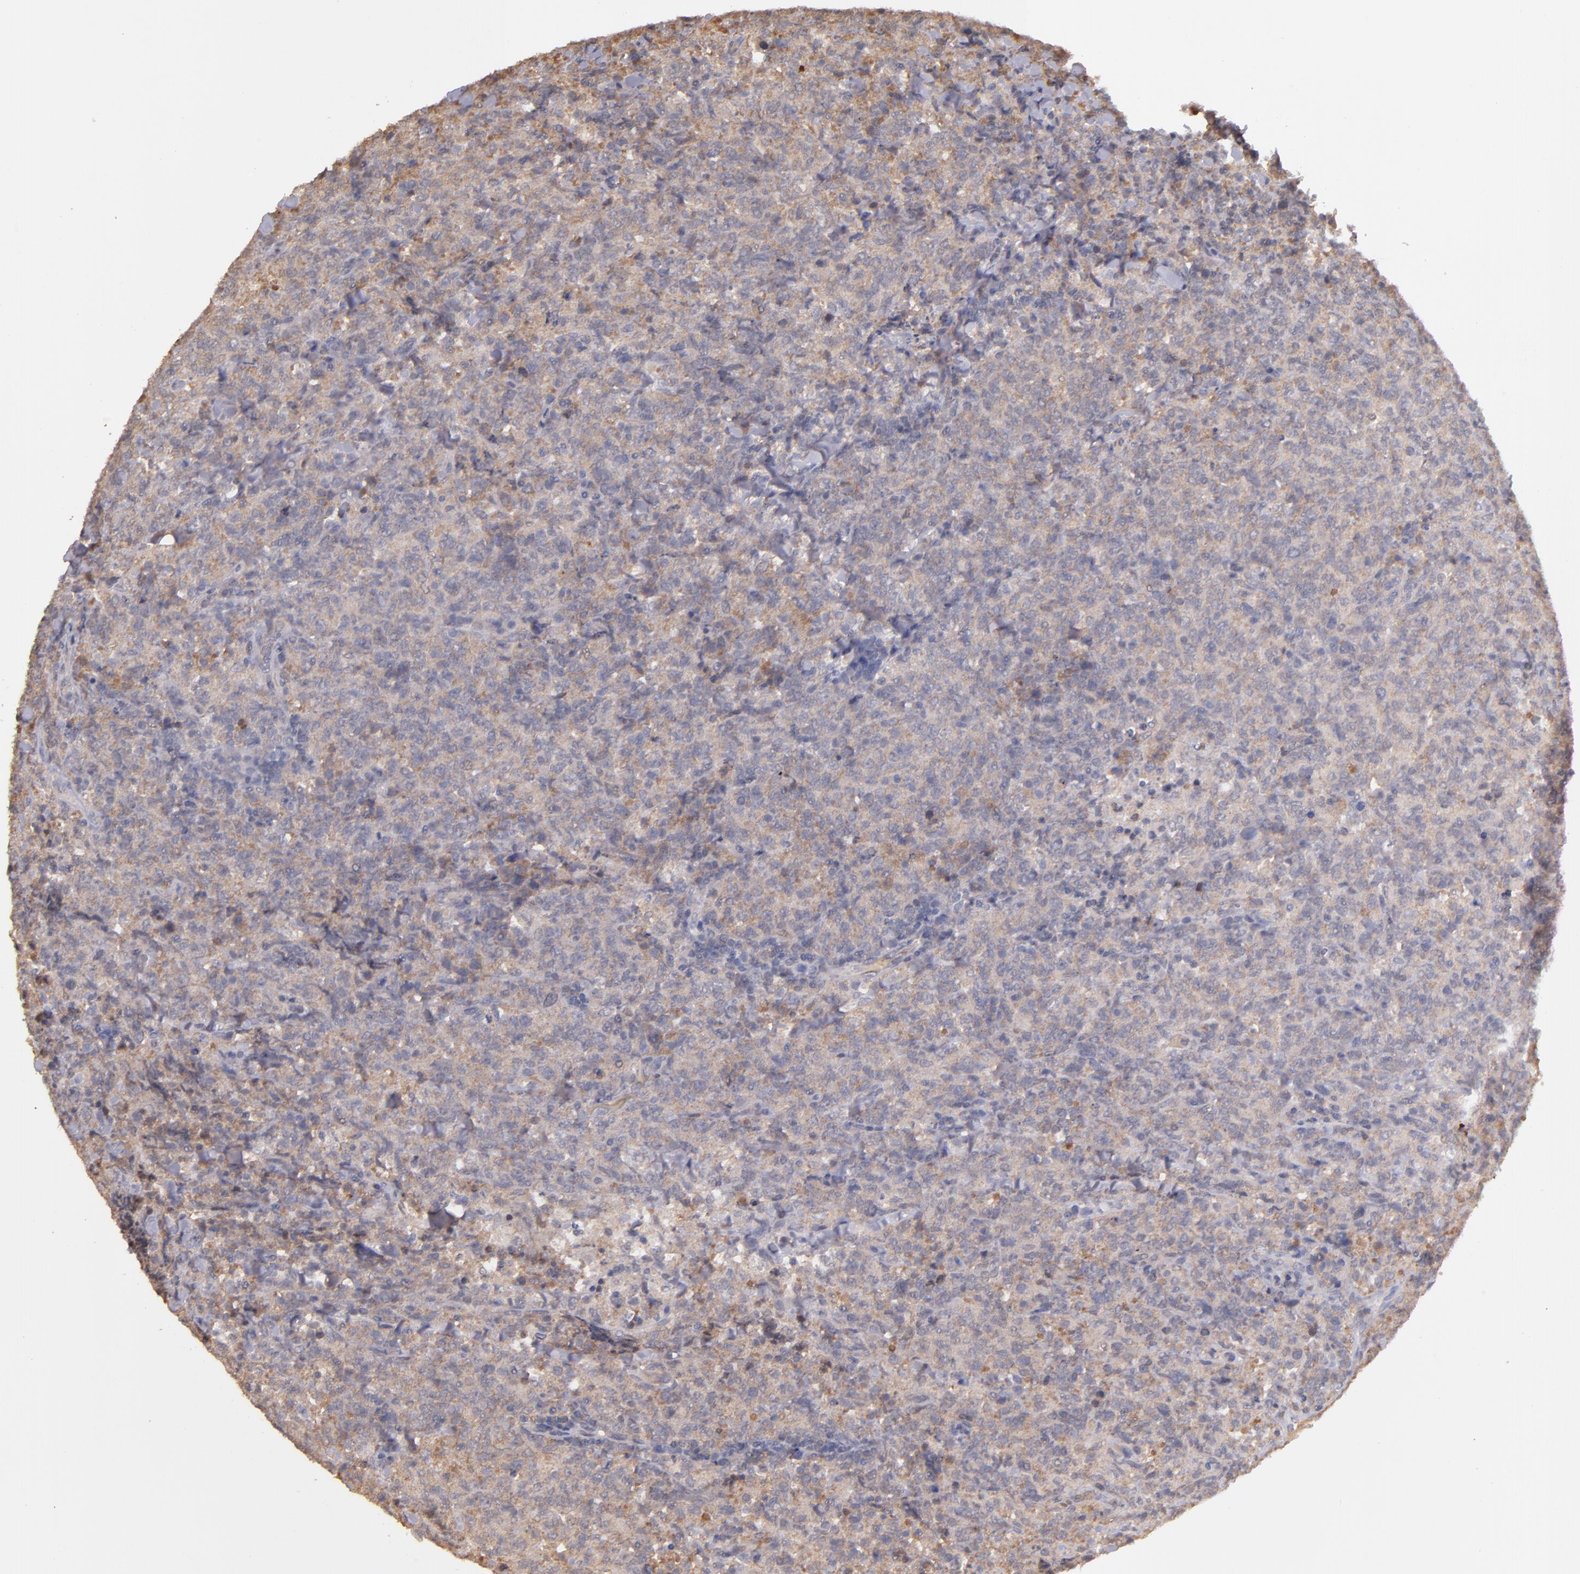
{"staining": {"intensity": "moderate", "quantity": ">75%", "location": "cytoplasmic/membranous"}, "tissue": "lymphoma", "cell_type": "Tumor cells", "image_type": "cancer", "snomed": [{"axis": "morphology", "description": "Malignant lymphoma, non-Hodgkin's type, High grade"}, {"axis": "topography", "description": "Tonsil"}], "caption": "High-grade malignant lymphoma, non-Hodgkin's type was stained to show a protein in brown. There is medium levels of moderate cytoplasmic/membranous expression in about >75% of tumor cells.", "gene": "SERPINC1", "patient": {"sex": "female", "age": 36}}